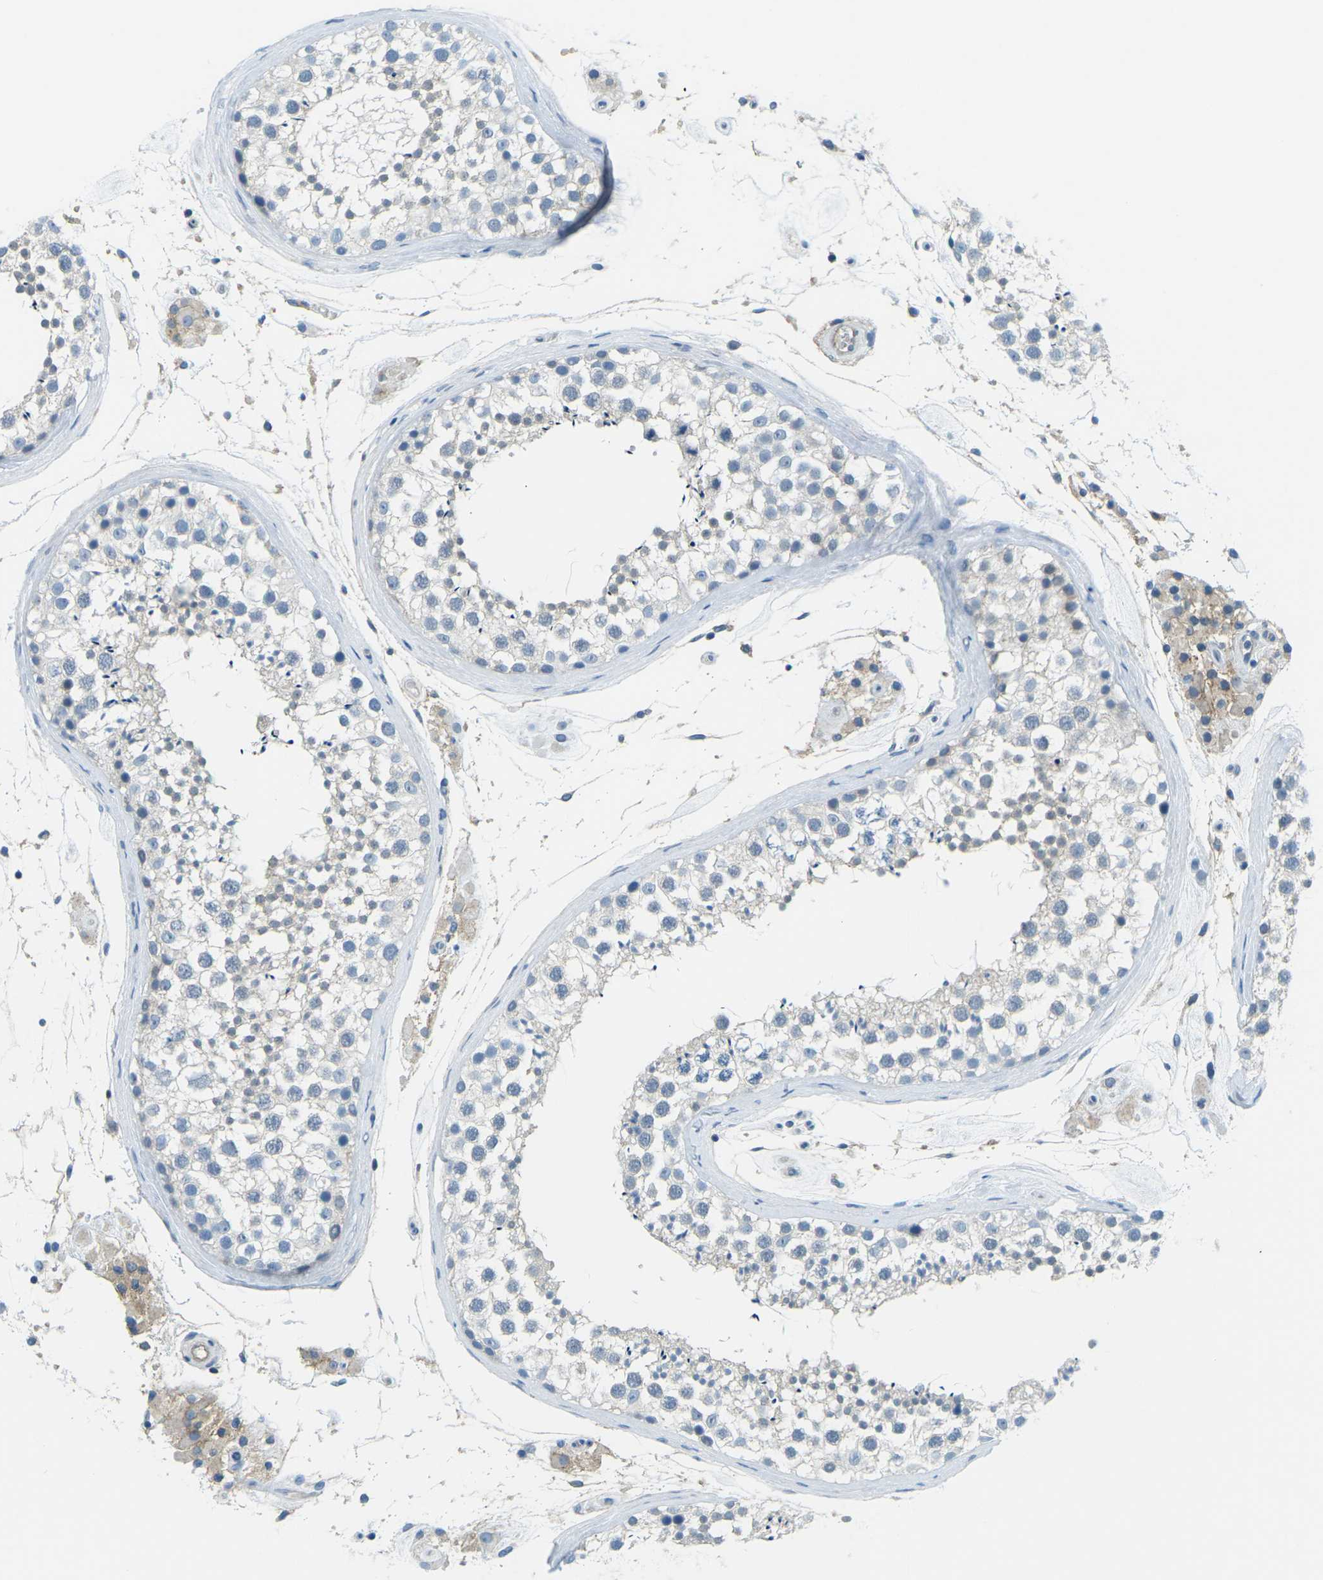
{"staining": {"intensity": "weak", "quantity": "<25%", "location": "cytoplasmic/membranous"}, "tissue": "testis", "cell_type": "Cells in seminiferous ducts", "image_type": "normal", "snomed": [{"axis": "morphology", "description": "Normal tissue, NOS"}, {"axis": "topography", "description": "Testis"}], "caption": "Testis stained for a protein using immunohistochemistry displays no expression cells in seminiferous ducts.", "gene": "CD47", "patient": {"sex": "male", "age": 46}}